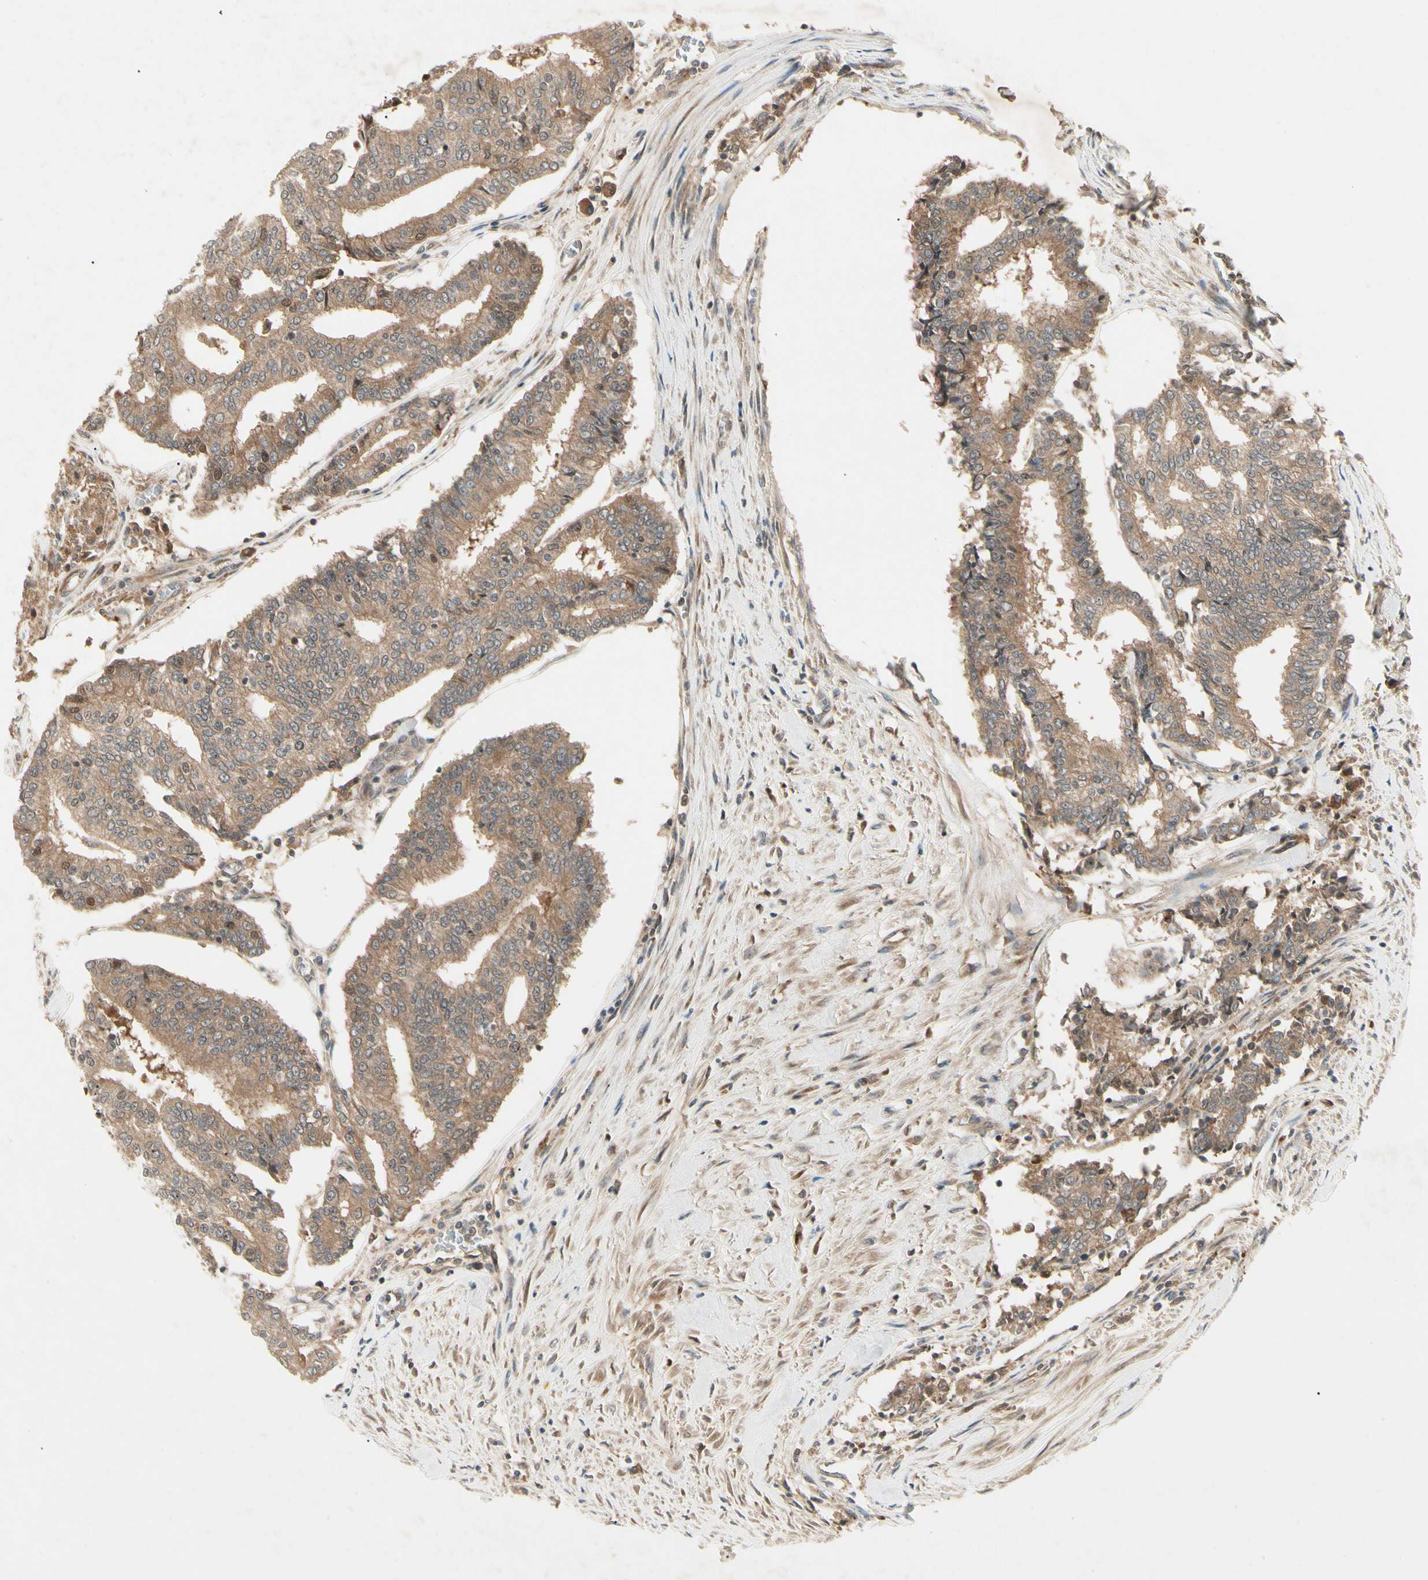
{"staining": {"intensity": "moderate", "quantity": ">75%", "location": "cytoplasmic/membranous"}, "tissue": "prostate cancer", "cell_type": "Tumor cells", "image_type": "cancer", "snomed": [{"axis": "morphology", "description": "Adenocarcinoma, High grade"}, {"axis": "topography", "description": "Prostate"}], "caption": "Immunohistochemistry (DAB (3,3'-diaminobenzidine)) staining of prostate adenocarcinoma (high-grade) exhibits moderate cytoplasmic/membranous protein positivity in approximately >75% of tumor cells. The staining is performed using DAB (3,3'-diaminobenzidine) brown chromogen to label protein expression. The nuclei are counter-stained blue using hematoxylin.", "gene": "RNF14", "patient": {"sex": "male", "age": 55}}